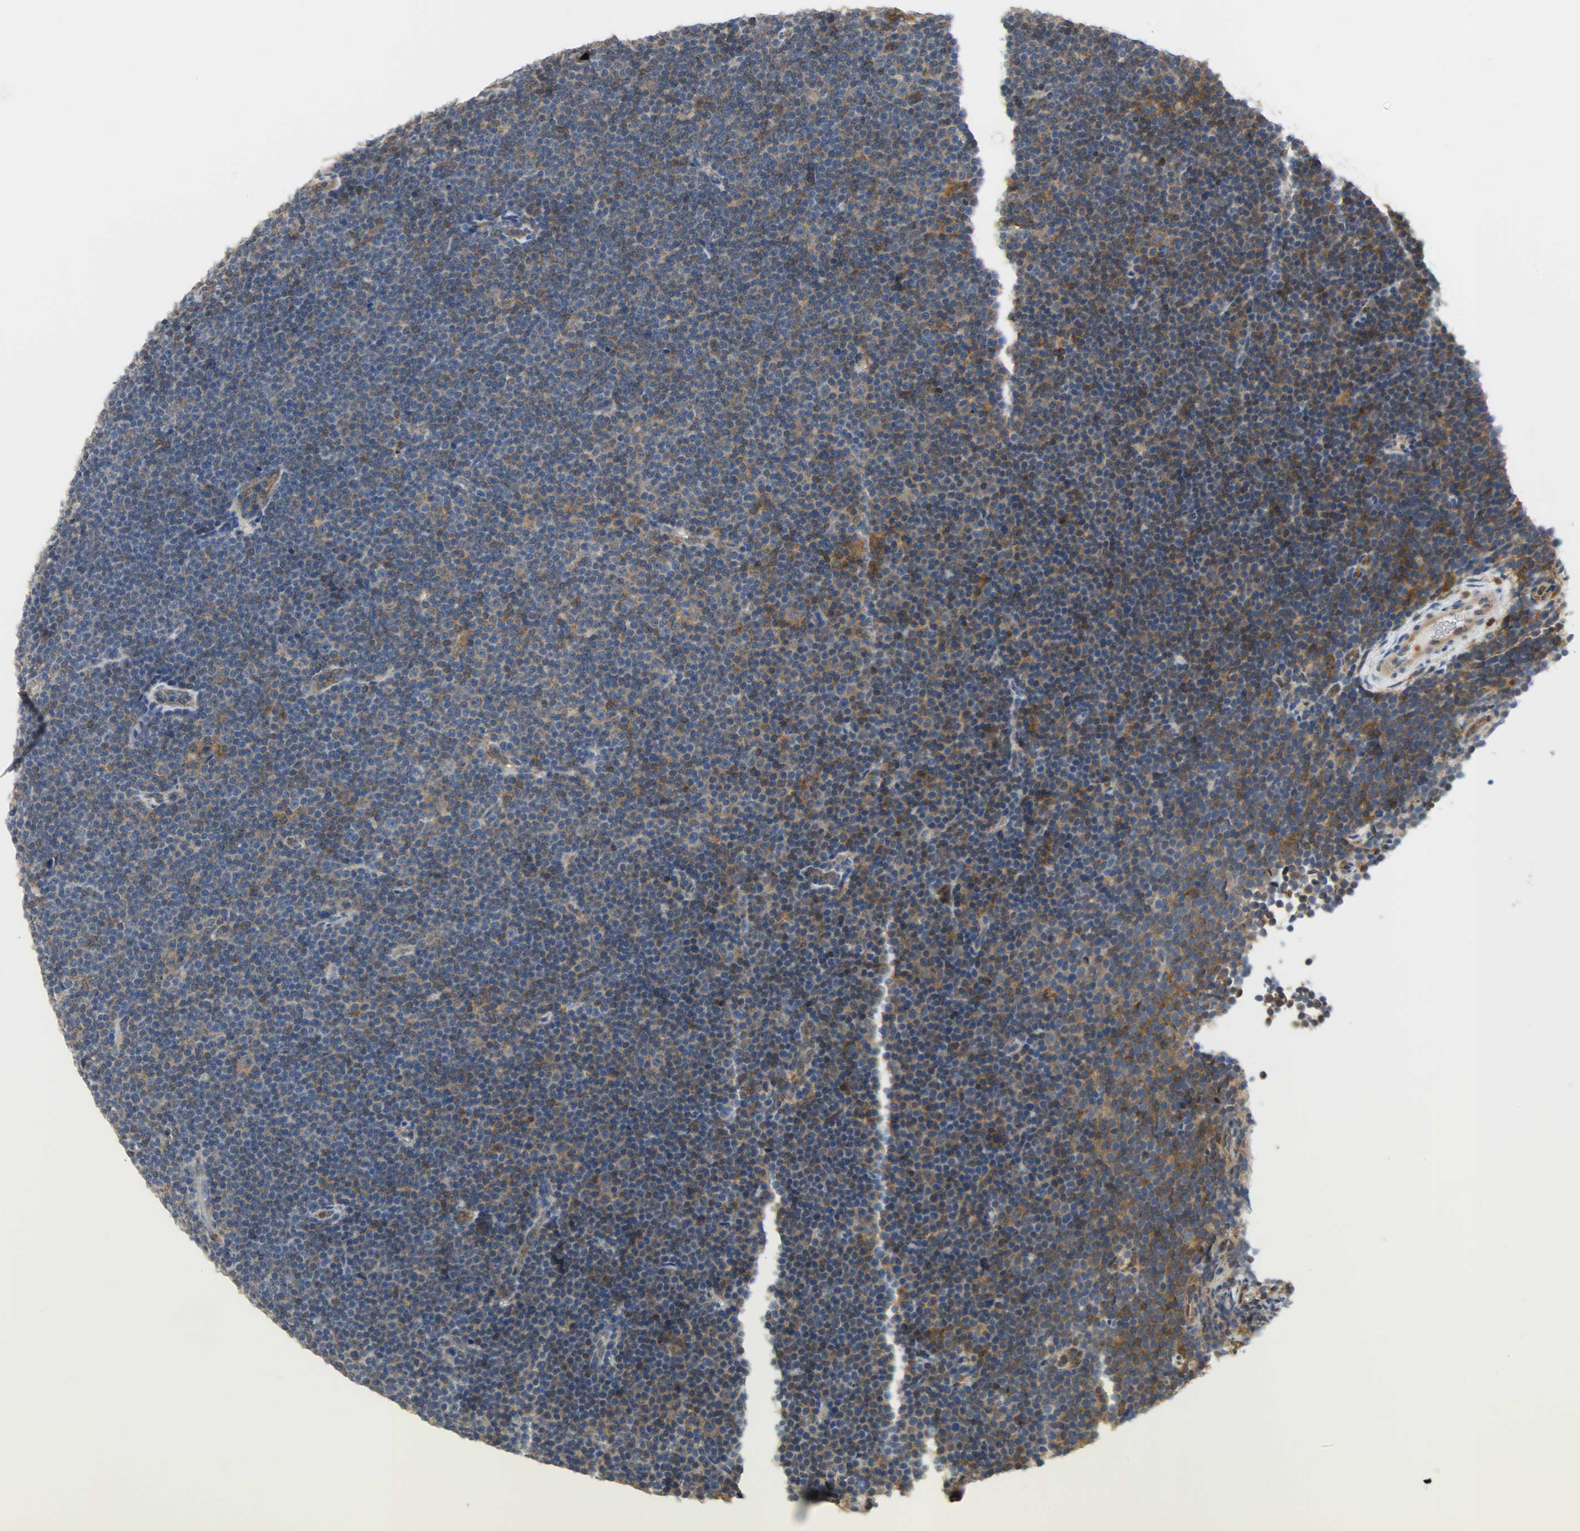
{"staining": {"intensity": "moderate", "quantity": ">75%", "location": "cytoplasmic/membranous"}, "tissue": "lymphoma", "cell_type": "Tumor cells", "image_type": "cancer", "snomed": [{"axis": "morphology", "description": "Malignant lymphoma, non-Hodgkin's type, Low grade"}, {"axis": "topography", "description": "Lymph node"}], "caption": "Immunohistochemistry image of malignant lymphoma, non-Hodgkin's type (low-grade) stained for a protein (brown), which shows medium levels of moderate cytoplasmic/membranous expression in about >75% of tumor cells.", "gene": "TRIM21", "patient": {"sex": "female", "age": 67}}